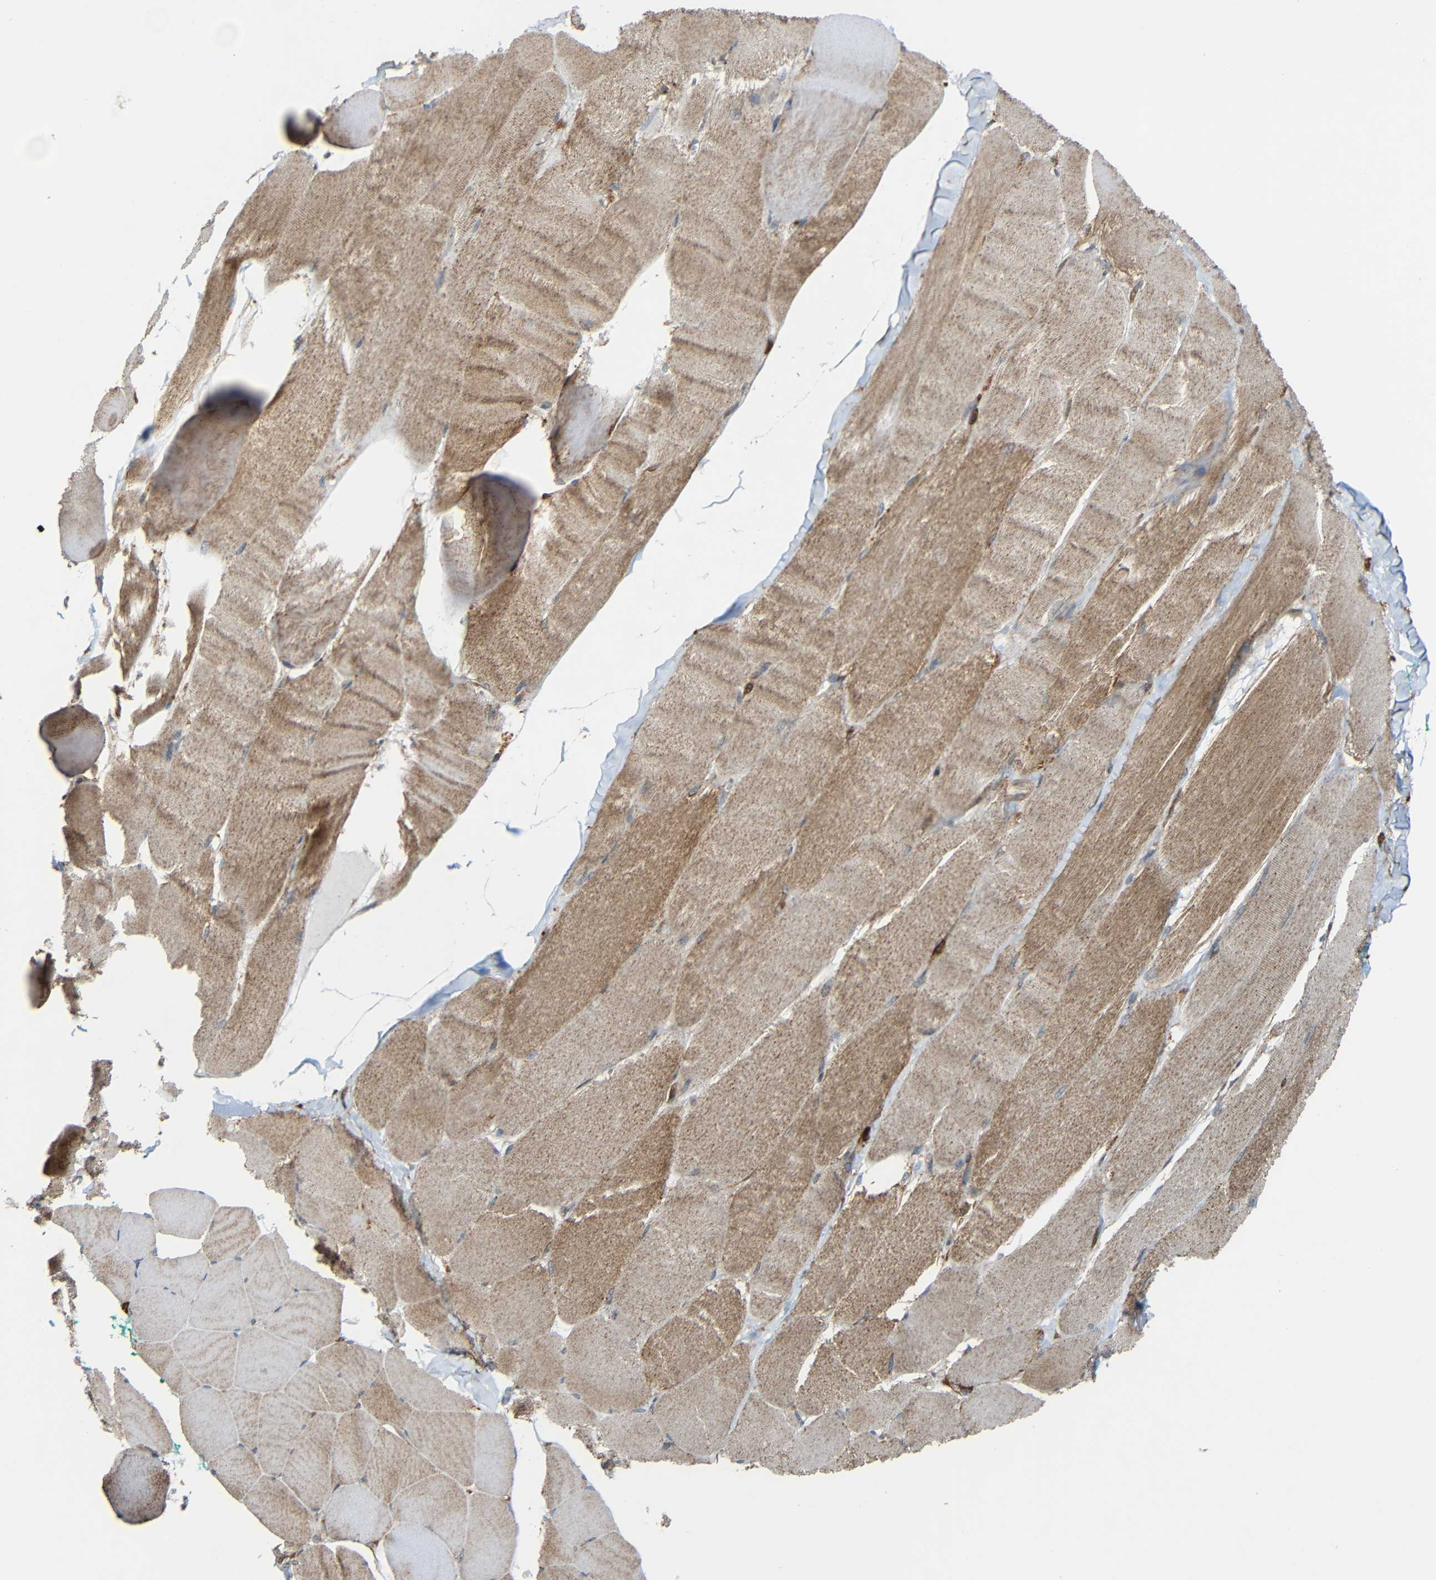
{"staining": {"intensity": "moderate", "quantity": ">75%", "location": "cytoplasmic/membranous"}, "tissue": "skeletal muscle", "cell_type": "Myocytes", "image_type": "normal", "snomed": [{"axis": "morphology", "description": "Normal tissue, NOS"}, {"axis": "morphology", "description": "Squamous cell carcinoma, NOS"}, {"axis": "topography", "description": "Skeletal muscle"}], "caption": "This micrograph reveals IHC staining of benign human skeletal muscle, with medium moderate cytoplasmic/membranous expression in about >75% of myocytes.", "gene": "C1GALT1", "patient": {"sex": "male", "age": 51}}